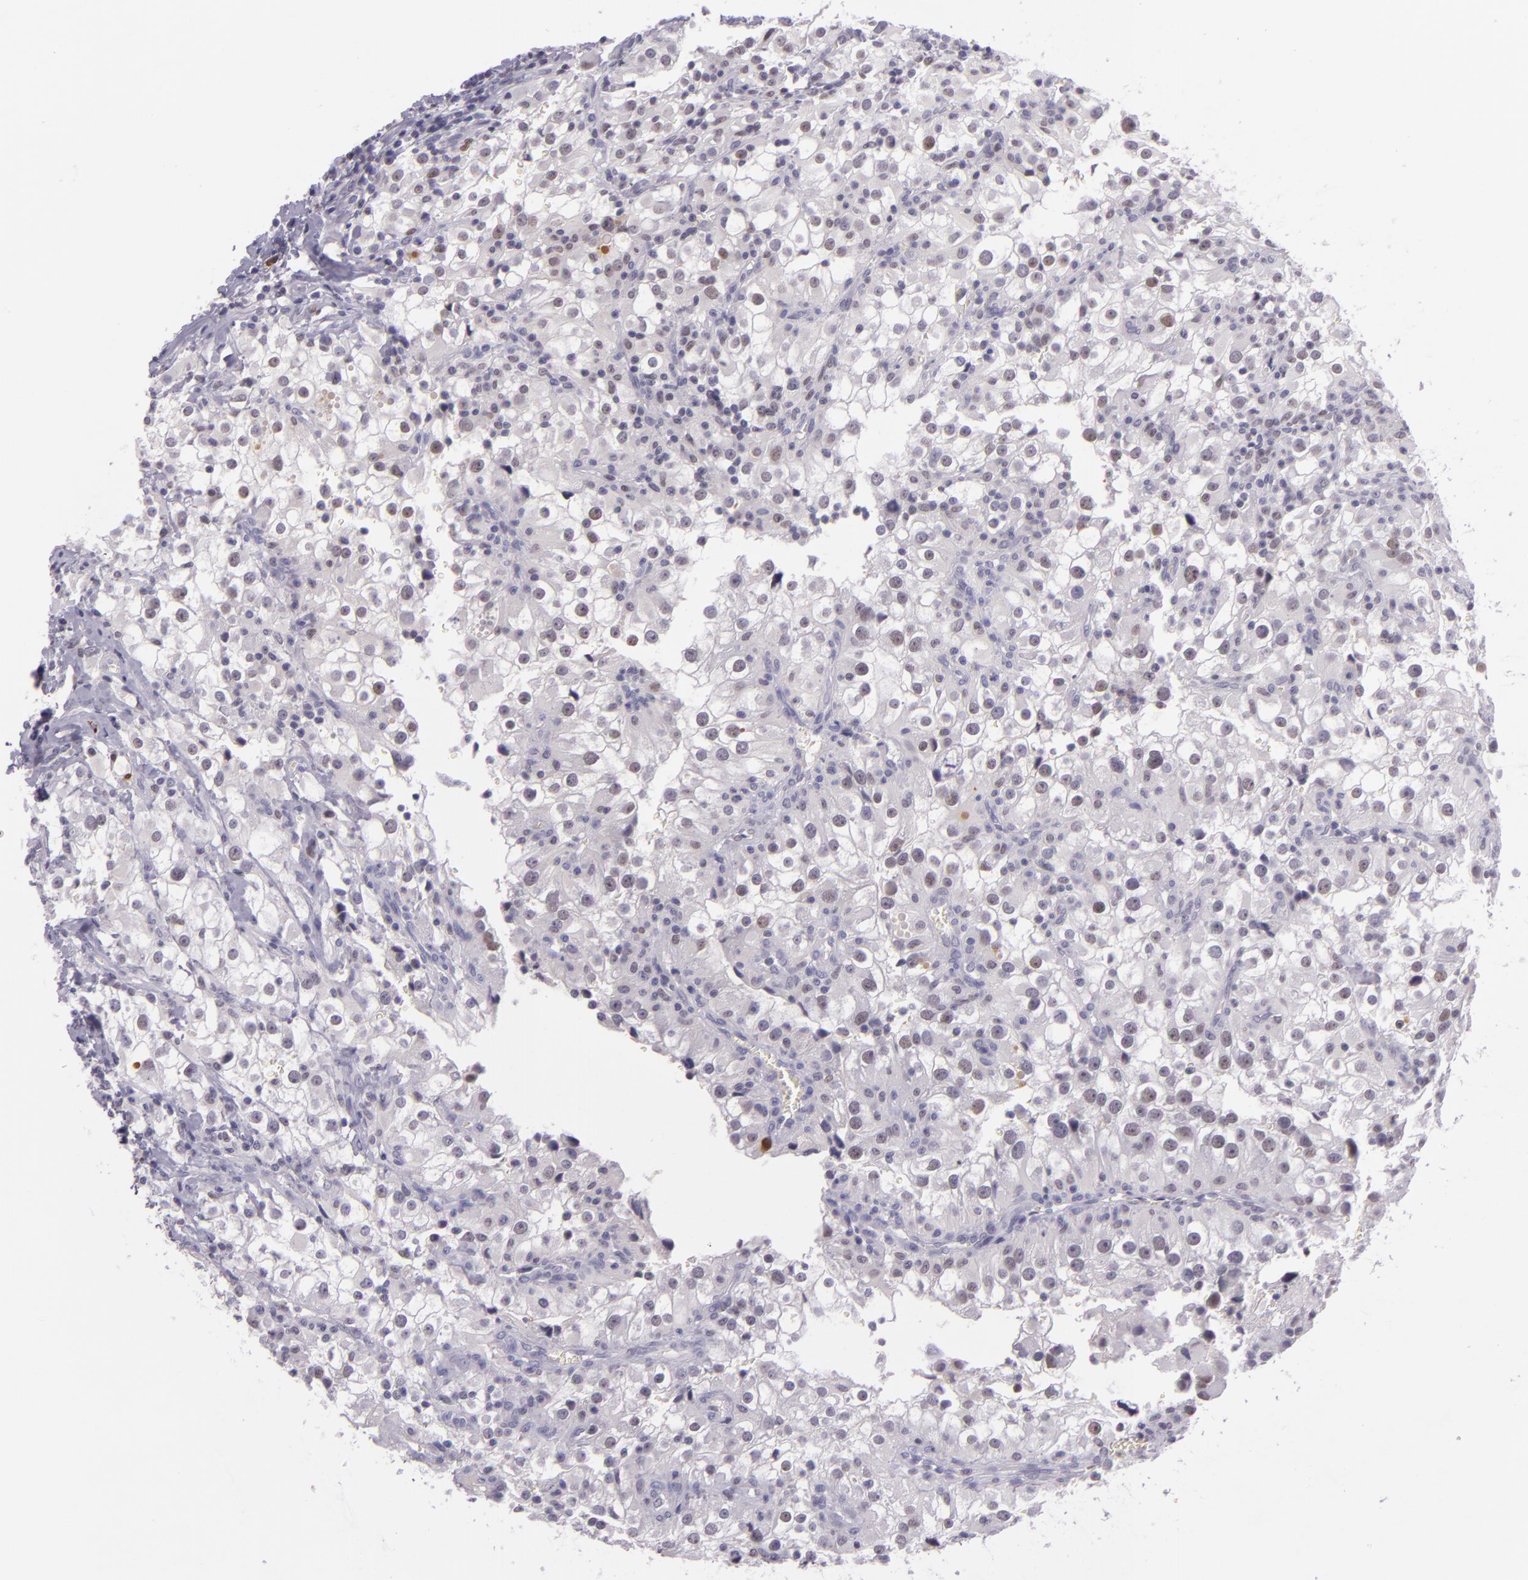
{"staining": {"intensity": "weak", "quantity": "<25%", "location": "nuclear"}, "tissue": "renal cancer", "cell_type": "Tumor cells", "image_type": "cancer", "snomed": [{"axis": "morphology", "description": "Adenocarcinoma, NOS"}, {"axis": "topography", "description": "Kidney"}], "caption": "Immunohistochemical staining of adenocarcinoma (renal) displays no significant staining in tumor cells. (DAB (3,3'-diaminobenzidine) immunohistochemistry visualized using brightfield microscopy, high magnification).", "gene": "CHEK2", "patient": {"sex": "female", "age": 52}}